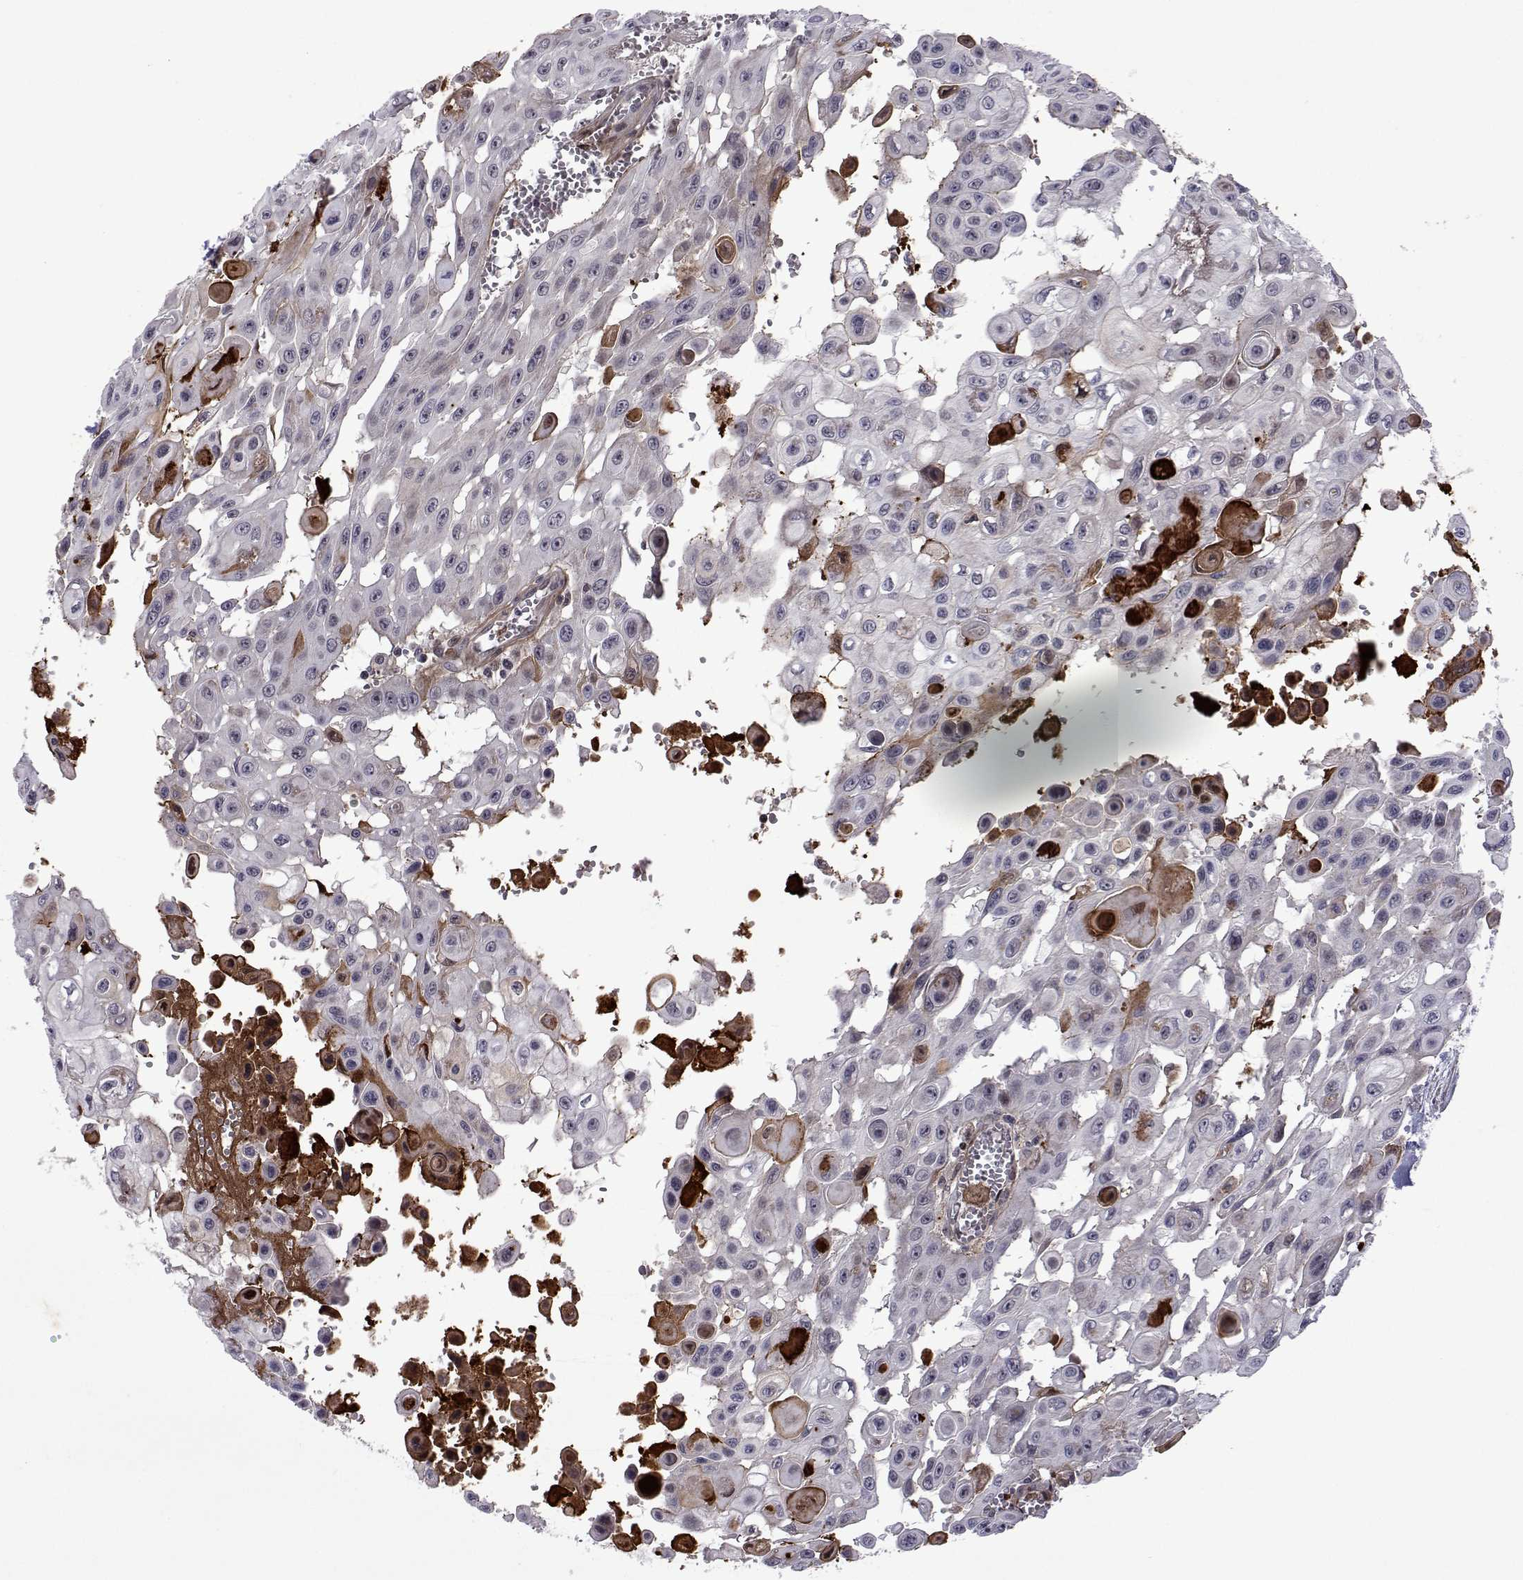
{"staining": {"intensity": "strong", "quantity": "<25%", "location": "cytoplasmic/membranous,nuclear"}, "tissue": "head and neck cancer", "cell_type": "Tumor cells", "image_type": "cancer", "snomed": [{"axis": "morphology", "description": "Adenocarcinoma, NOS"}, {"axis": "topography", "description": "Head-Neck"}], "caption": "Immunohistochemistry (IHC) image of neoplastic tissue: human head and neck cancer stained using IHC reveals medium levels of strong protein expression localized specifically in the cytoplasmic/membranous and nuclear of tumor cells, appearing as a cytoplasmic/membranous and nuclear brown color.", "gene": "EFCAB3", "patient": {"sex": "male", "age": 73}}